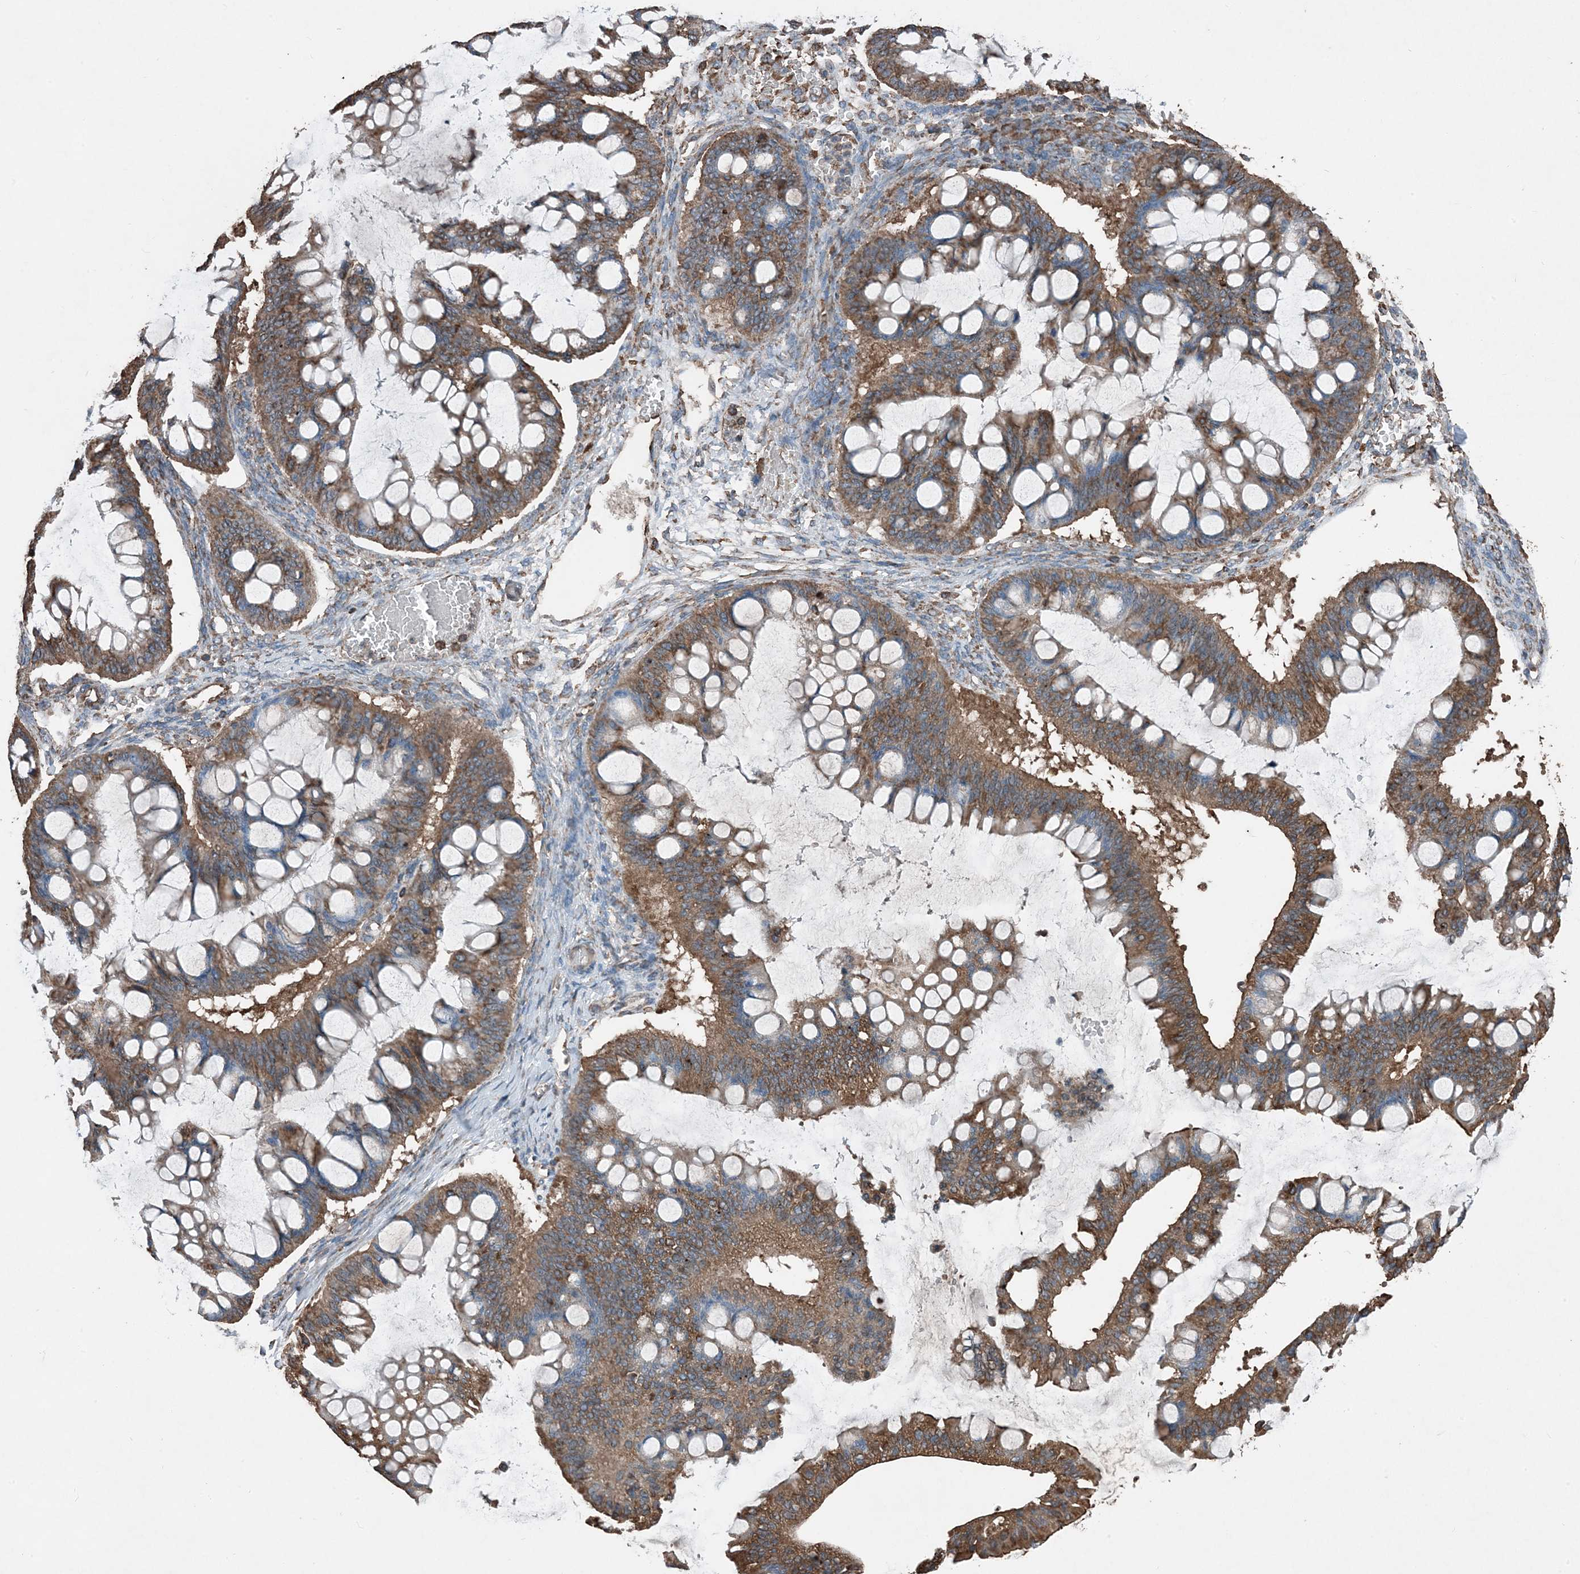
{"staining": {"intensity": "moderate", "quantity": ">75%", "location": "cytoplasmic/membranous"}, "tissue": "ovarian cancer", "cell_type": "Tumor cells", "image_type": "cancer", "snomed": [{"axis": "morphology", "description": "Cystadenocarcinoma, mucinous, NOS"}, {"axis": "topography", "description": "Ovary"}], "caption": "DAB (3,3'-diaminobenzidine) immunohistochemical staining of ovarian cancer (mucinous cystadenocarcinoma) displays moderate cytoplasmic/membranous protein positivity in about >75% of tumor cells. The staining is performed using DAB brown chromogen to label protein expression. The nuclei are counter-stained blue using hematoxylin.", "gene": "PDIA6", "patient": {"sex": "female", "age": 73}}